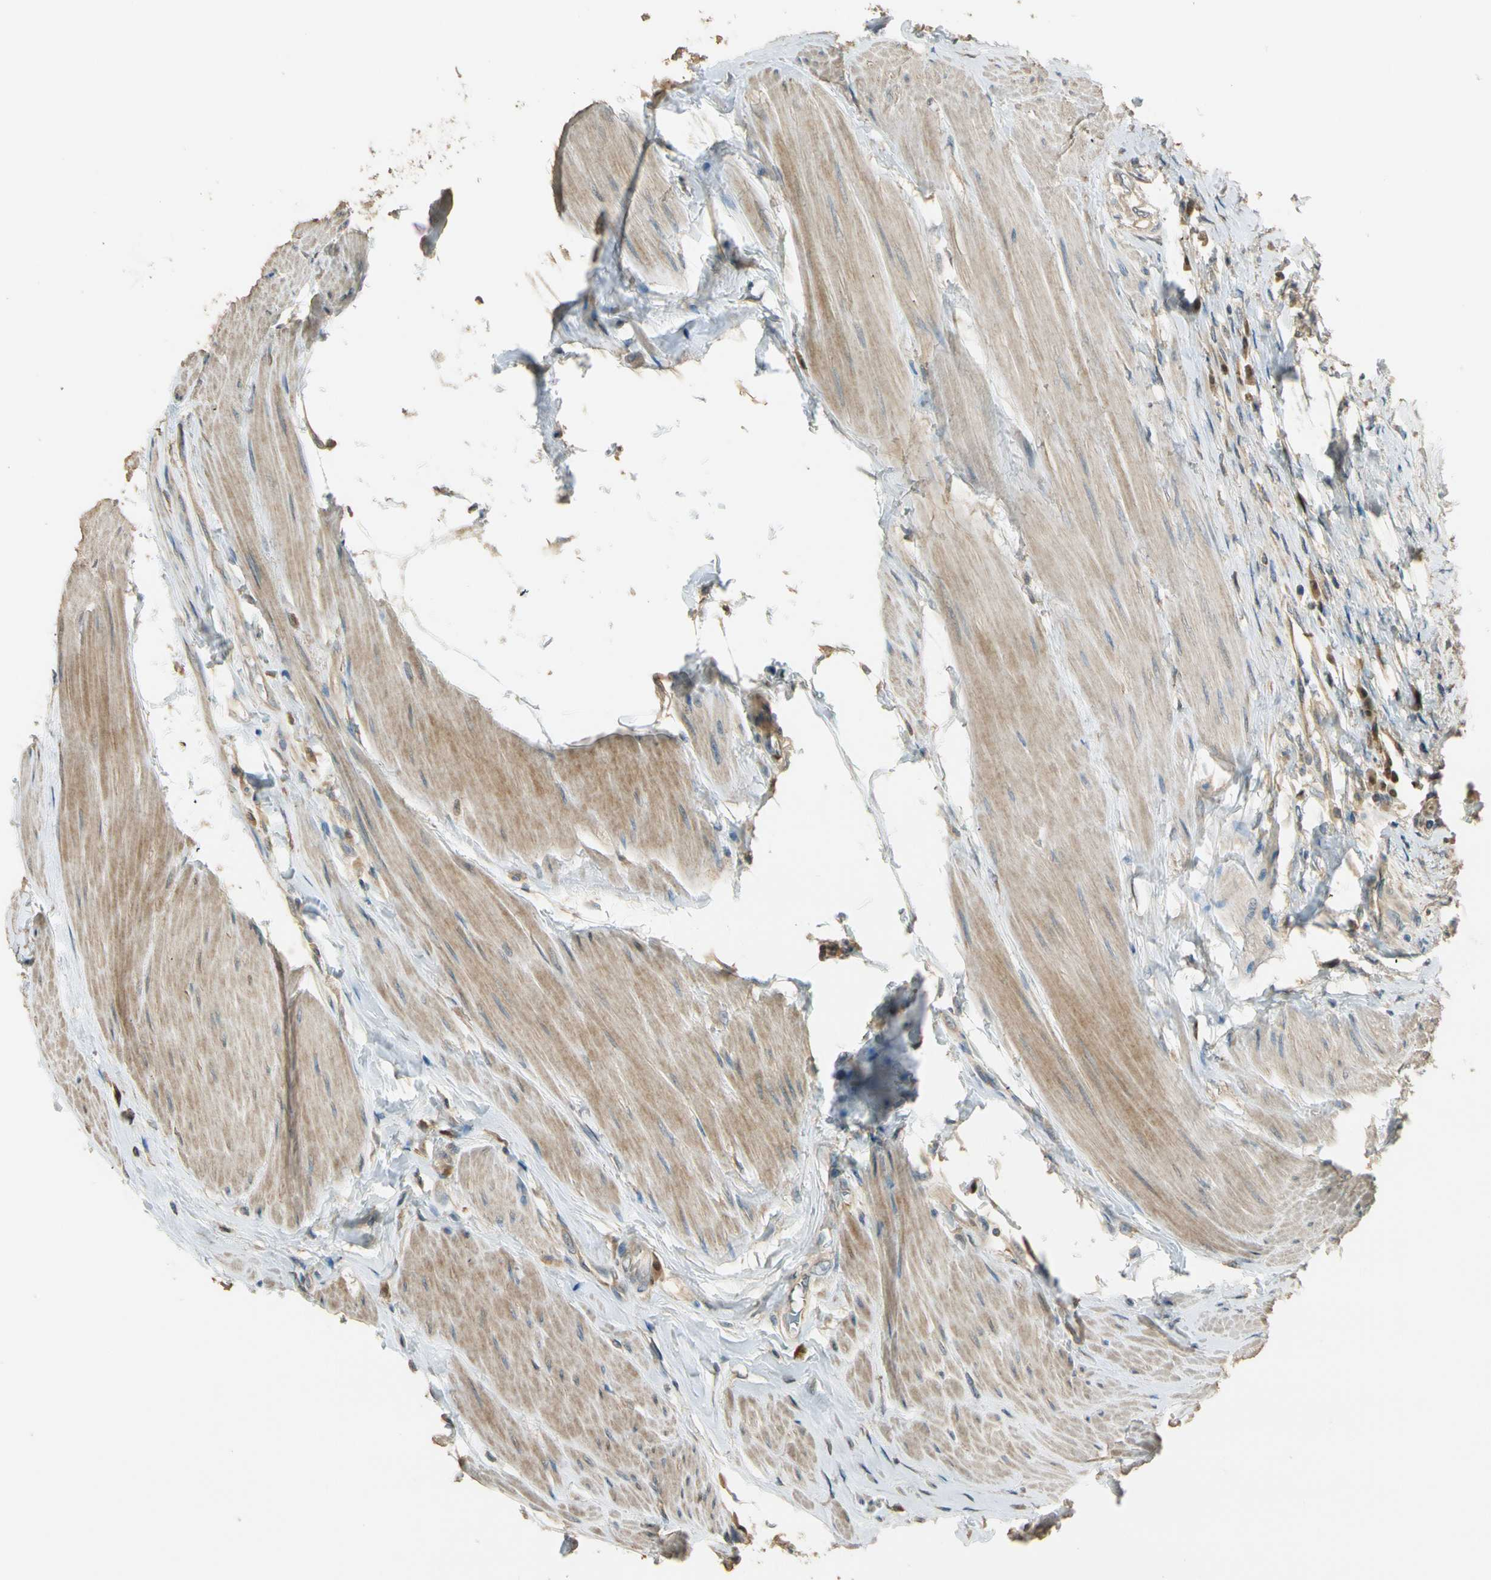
{"staining": {"intensity": "weak", "quantity": "25%-75%", "location": "cytoplasmic/membranous"}, "tissue": "colorectal cancer", "cell_type": "Tumor cells", "image_type": "cancer", "snomed": [{"axis": "morphology", "description": "Adenocarcinoma, NOS"}, {"axis": "topography", "description": "Rectum"}], "caption": "There is low levels of weak cytoplasmic/membranous expression in tumor cells of colorectal cancer, as demonstrated by immunohistochemical staining (brown color).", "gene": "PLXNA1", "patient": {"sex": "male", "age": 63}}